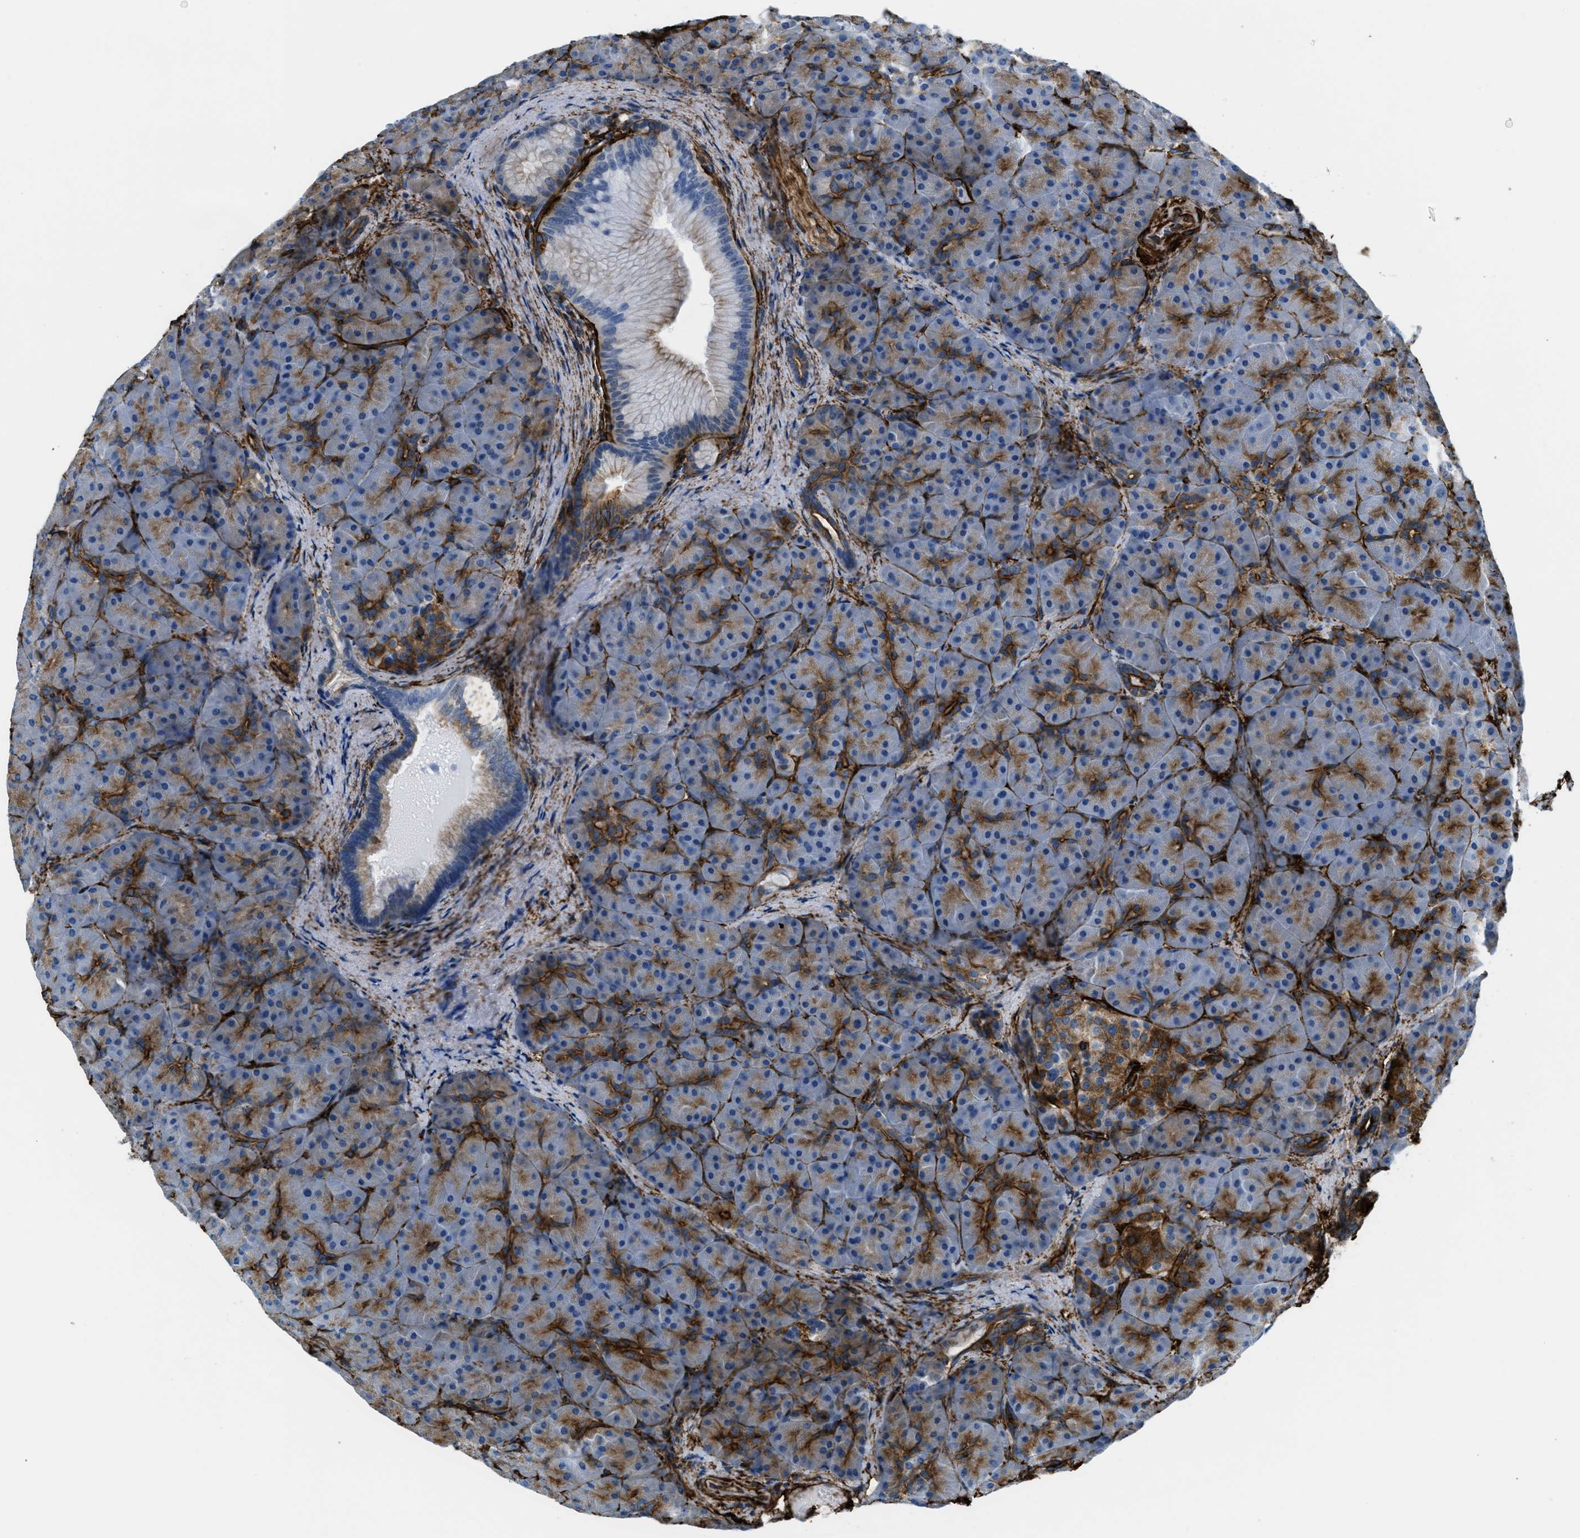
{"staining": {"intensity": "moderate", "quantity": "<25%", "location": "cytoplasmic/membranous"}, "tissue": "pancreas", "cell_type": "Exocrine glandular cells", "image_type": "normal", "snomed": [{"axis": "morphology", "description": "Normal tissue, NOS"}, {"axis": "topography", "description": "Pancreas"}], "caption": "IHC (DAB (3,3'-diaminobenzidine)) staining of unremarkable human pancreas exhibits moderate cytoplasmic/membranous protein expression in about <25% of exocrine glandular cells. The staining was performed using DAB, with brown indicating positive protein expression. Nuclei are stained blue with hematoxylin.", "gene": "CALD1", "patient": {"sex": "male", "age": 66}}